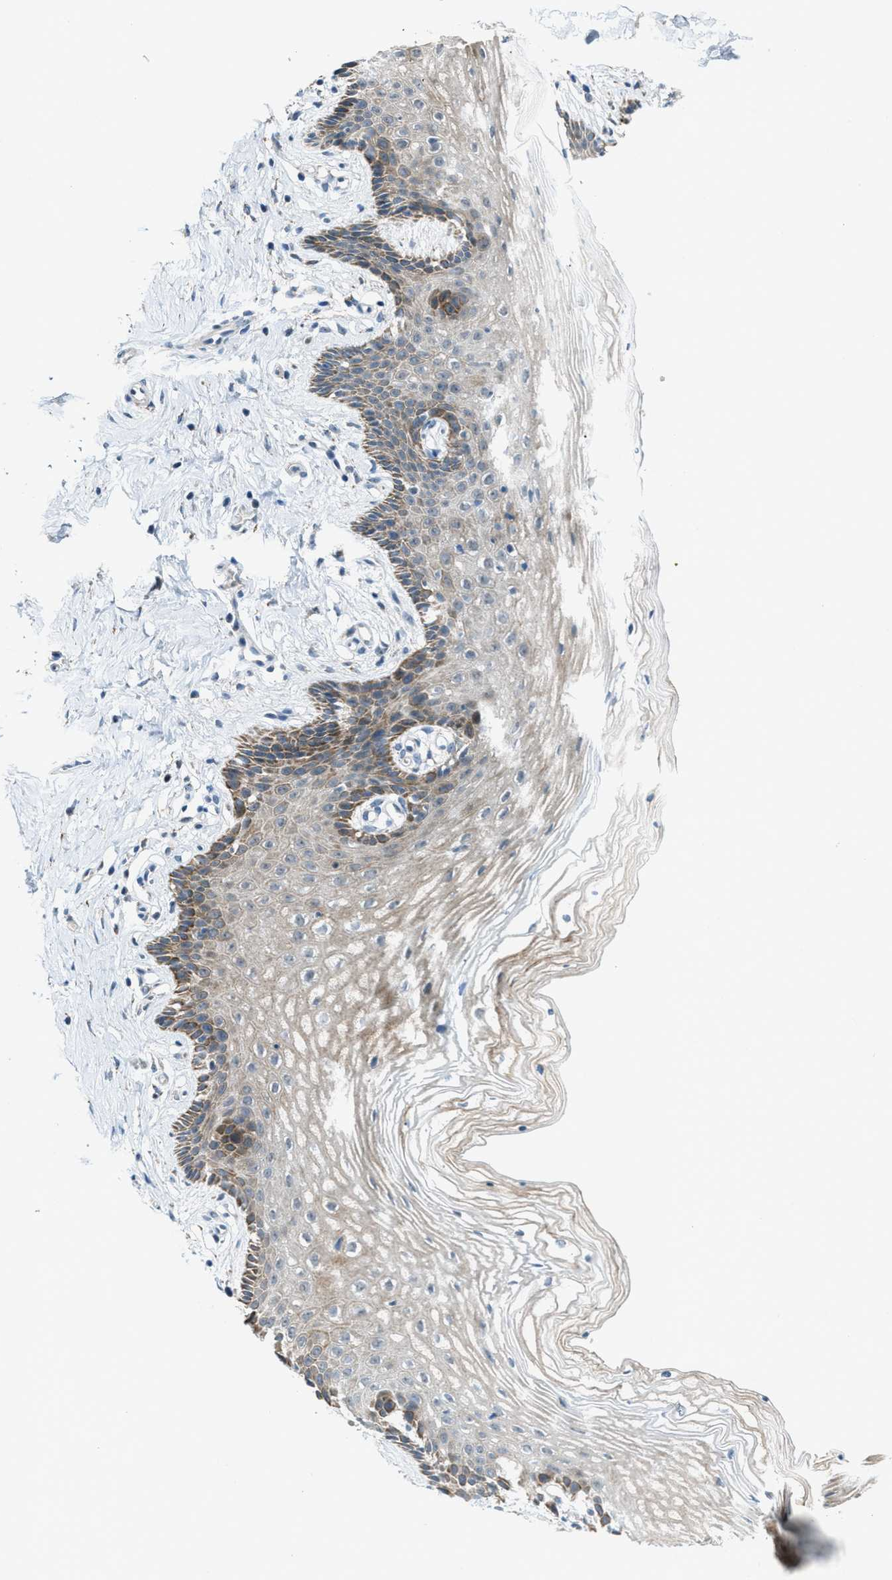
{"staining": {"intensity": "moderate", "quantity": "25%-75%", "location": "cytoplasmic/membranous"}, "tissue": "vagina", "cell_type": "Squamous epithelial cells", "image_type": "normal", "snomed": [{"axis": "morphology", "description": "Normal tissue, NOS"}, {"axis": "topography", "description": "Vagina"}], "caption": "Immunohistochemical staining of unremarkable vagina reveals moderate cytoplasmic/membranous protein expression in approximately 25%-75% of squamous epithelial cells.", "gene": "CDON", "patient": {"sex": "female", "age": 32}}